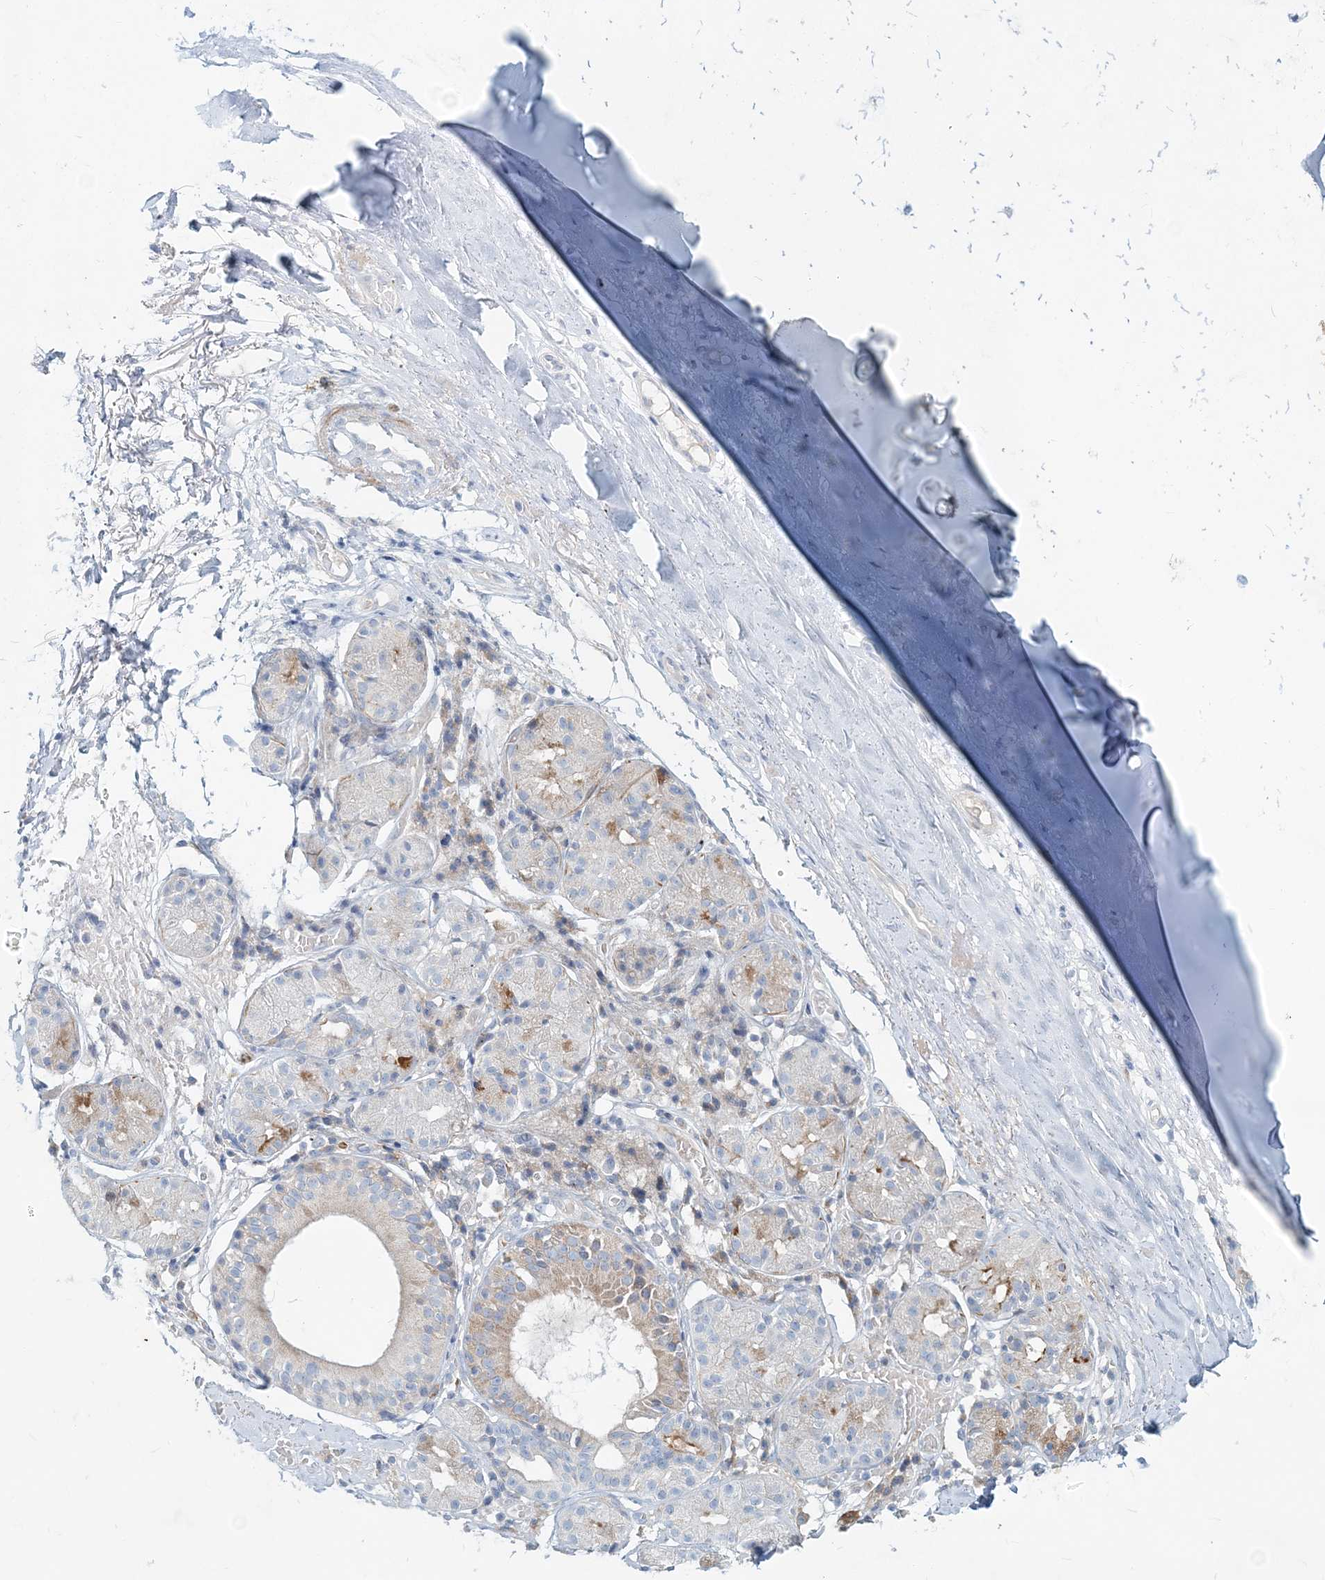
{"staining": {"intensity": "weak", "quantity": ">75%", "location": "cytoplasmic/membranous"}, "tissue": "adipose tissue", "cell_type": "Adipocytes", "image_type": "normal", "snomed": [{"axis": "morphology", "description": "Normal tissue, NOS"}, {"axis": "morphology", "description": "Basal cell carcinoma"}, {"axis": "topography", "description": "Cartilage tissue"}, {"axis": "topography", "description": "Nasopharynx"}, {"axis": "topography", "description": "Oral tissue"}], "caption": "Adipocytes display weak cytoplasmic/membranous positivity in about >75% of cells in normal adipose tissue.", "gene": "DNAH5", "patient": {"sex": "female", "age": 77}}